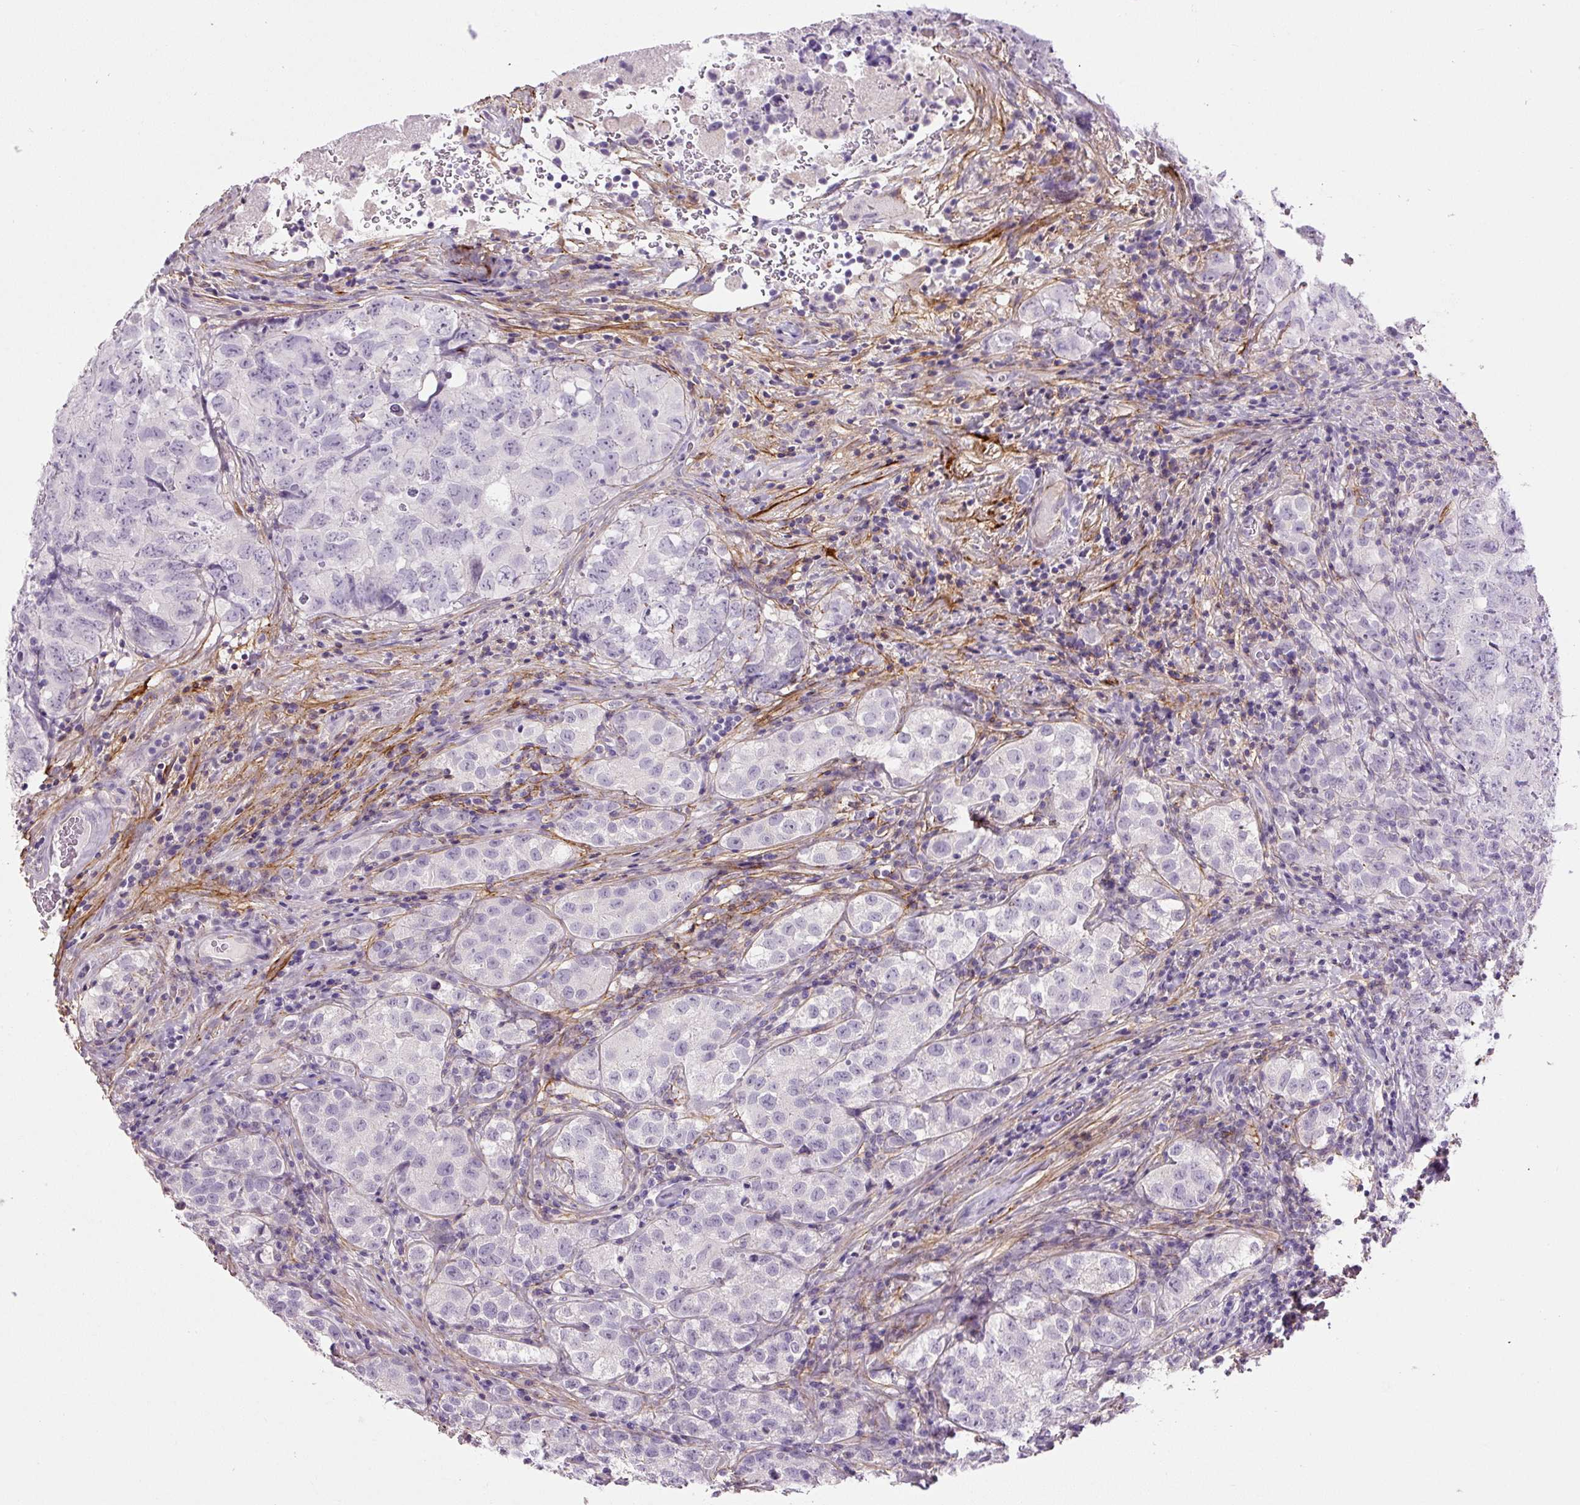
{"staining": {"intensity": "negative", "quantity": "none", "location": "none"}, "tissue": "testis cancer", "cell_type": "Tumor cells", "image_type": "cancer", "snomed": [{"axis": "morphology", "description": "Seminoma, NOS"}, {"axis": "morphology", "description": "Carcinoma, Embryonal, NOS"}, {"axis": "topography", "description": "Testis"}], "caption": "IHC of seminoma (testis) shows no expression in tumor cells.", "gene": "FBN1", "patient": {"sex": "male", "age": 43}}